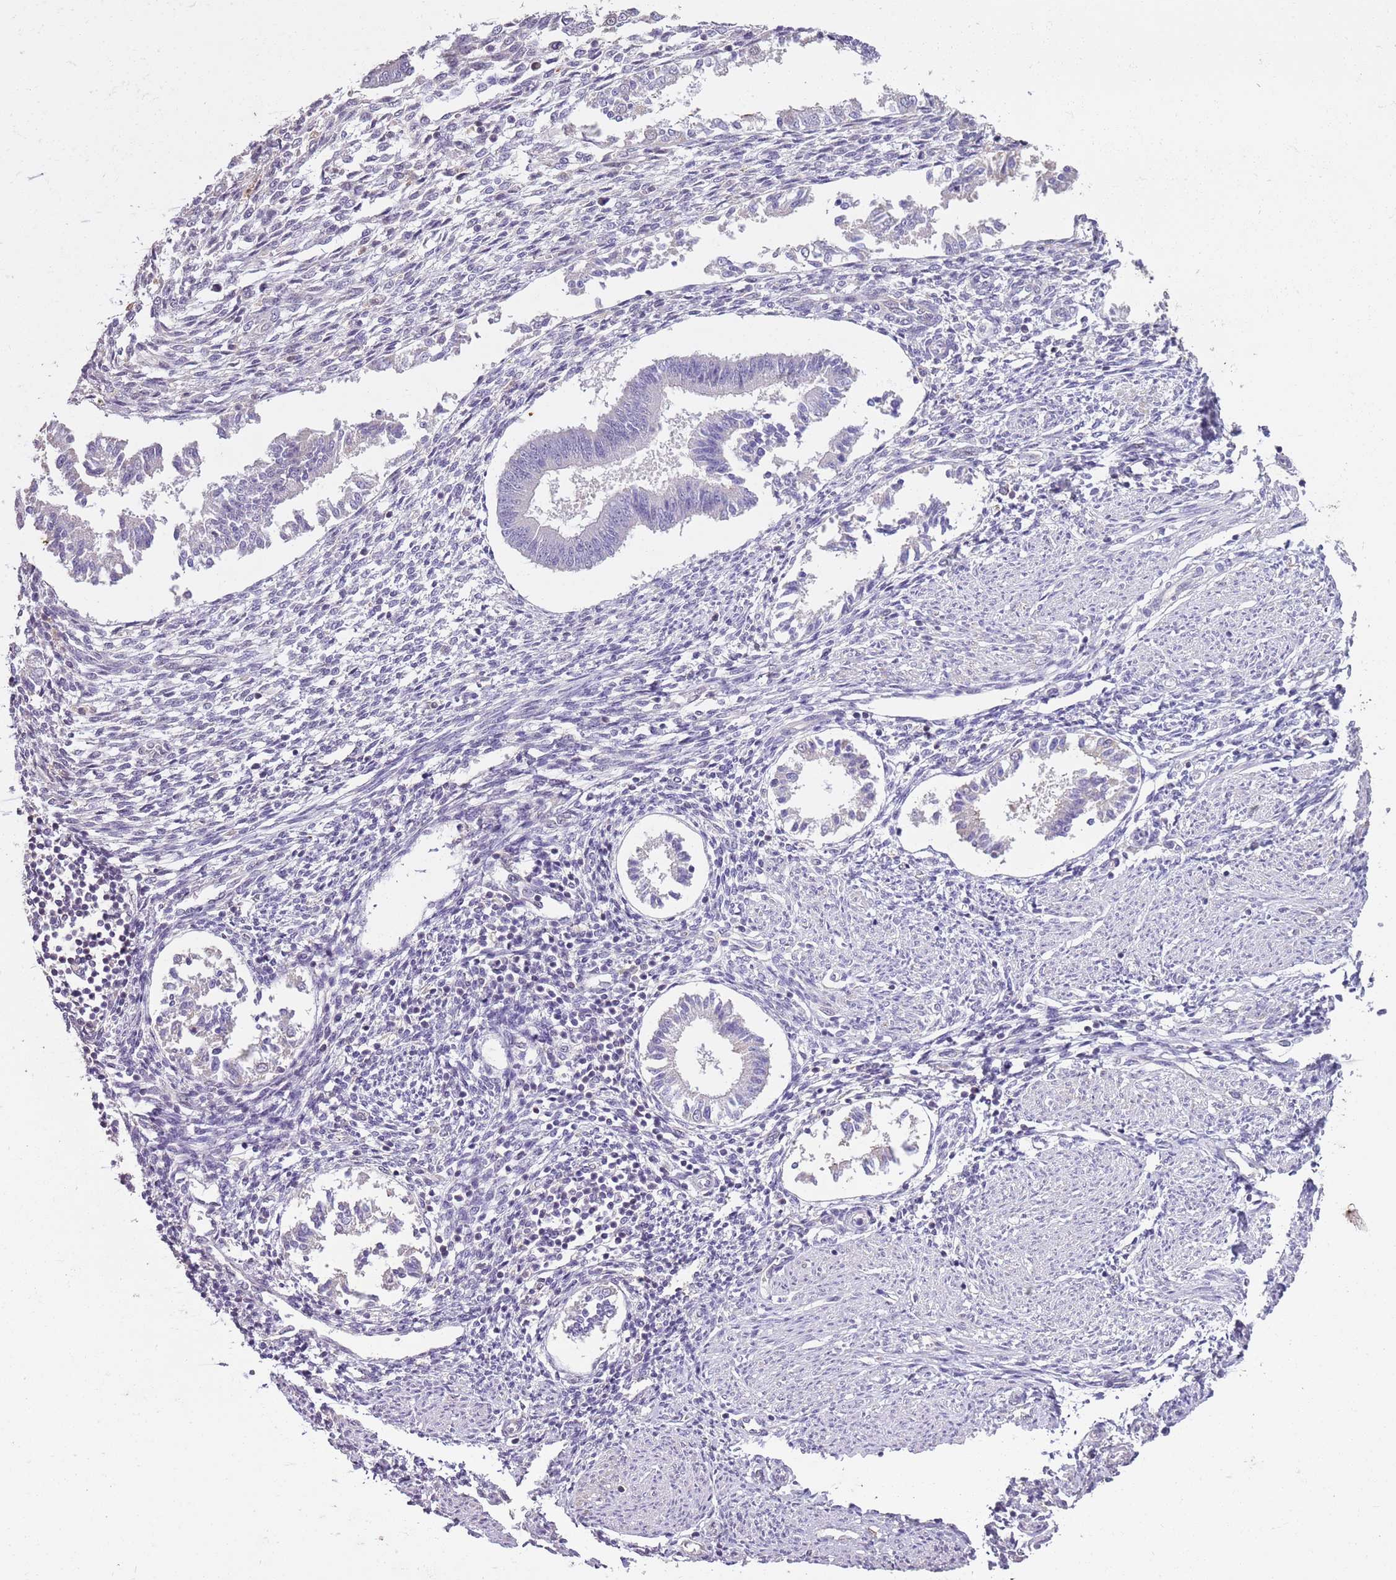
{"staining": {"intensity": "negative", "quantity": "none", "location": "none"}, "tissue": "endometrium", "cell_type": "Cells in endometrial stroma", "image_type": "normal", "snomed": [{"axis": "morphology", "description": "Normal tissue, NOS"}, {"axis": "topography", "description": "Uterus"}, {"axis": "topography", "description": "Endometrium"}], "caption": "Immunohistochemistry (IHC) image of benign endometrium stained for a protein (brown), which demonstrates no staining in cells in endometrial stroma. (DAB (3,3'-diaminobenzidine) immunohistochemistry (IHC), high magnification).", "gene": "CAPN9", "patient": {"sex": "female", "age": 48}}